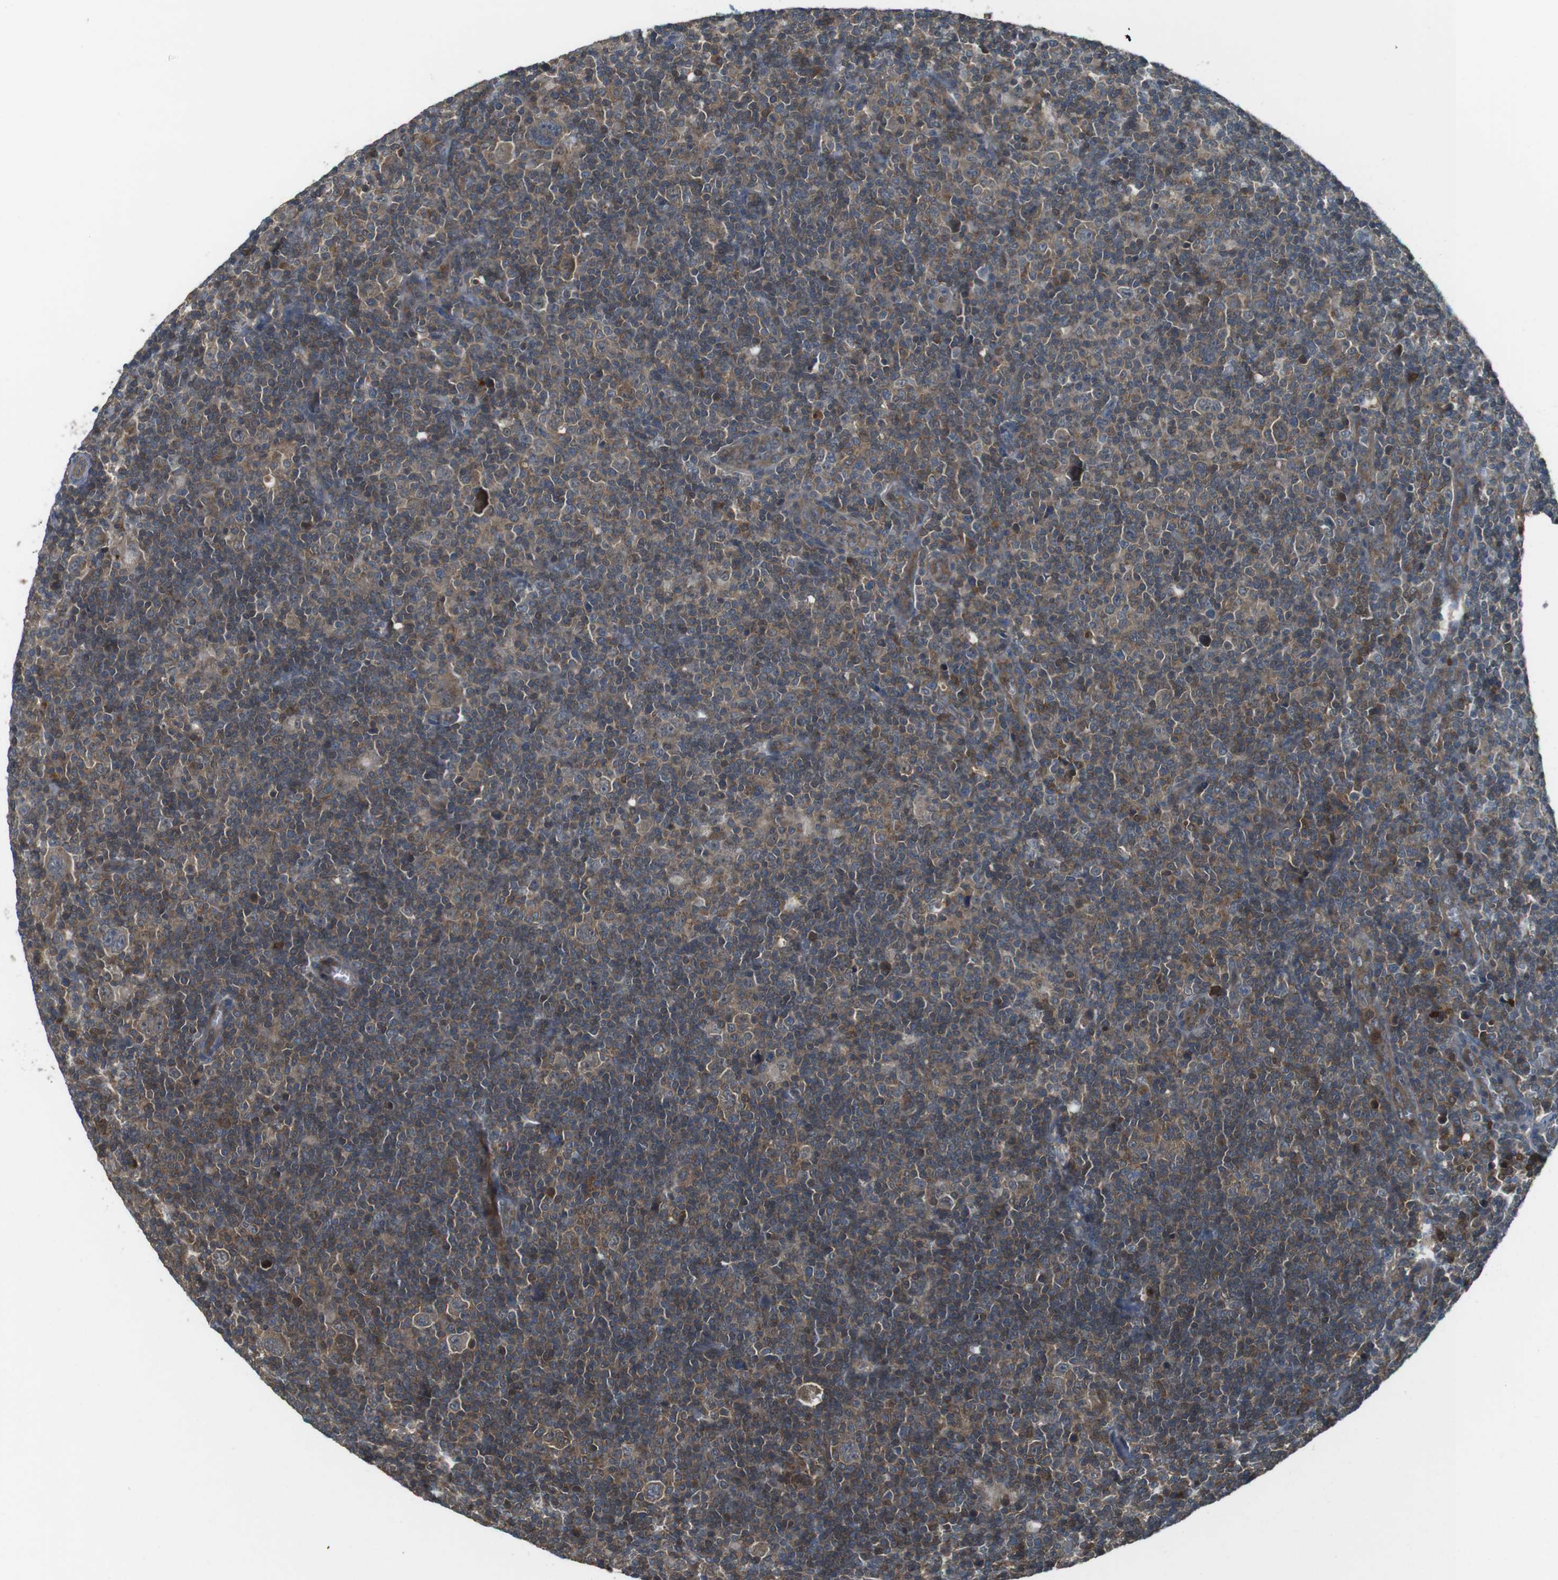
{"staining": {"intensity": "weak", "quantity": ">75%", "location": "cytoplasmic/membranous"}, "tissue": "lymphoma", "cell_type": "Tumor cells", "image_type": "cancer", "snomed": [{"axis": "morphology", "description": "Hodgkin's disease, NOS"}, {"axis": "topography", "description": "Lymph node"}], "caption": "Immunohistochemistry micrograph of lymphoma stained for a protein (brown), which reveals low levels of weak cytoplasmic/membranous positivity in approximately >75% of tumor cells.", "gene": "LRRC3B", "patient": {"sex": "female", "age": 57}}